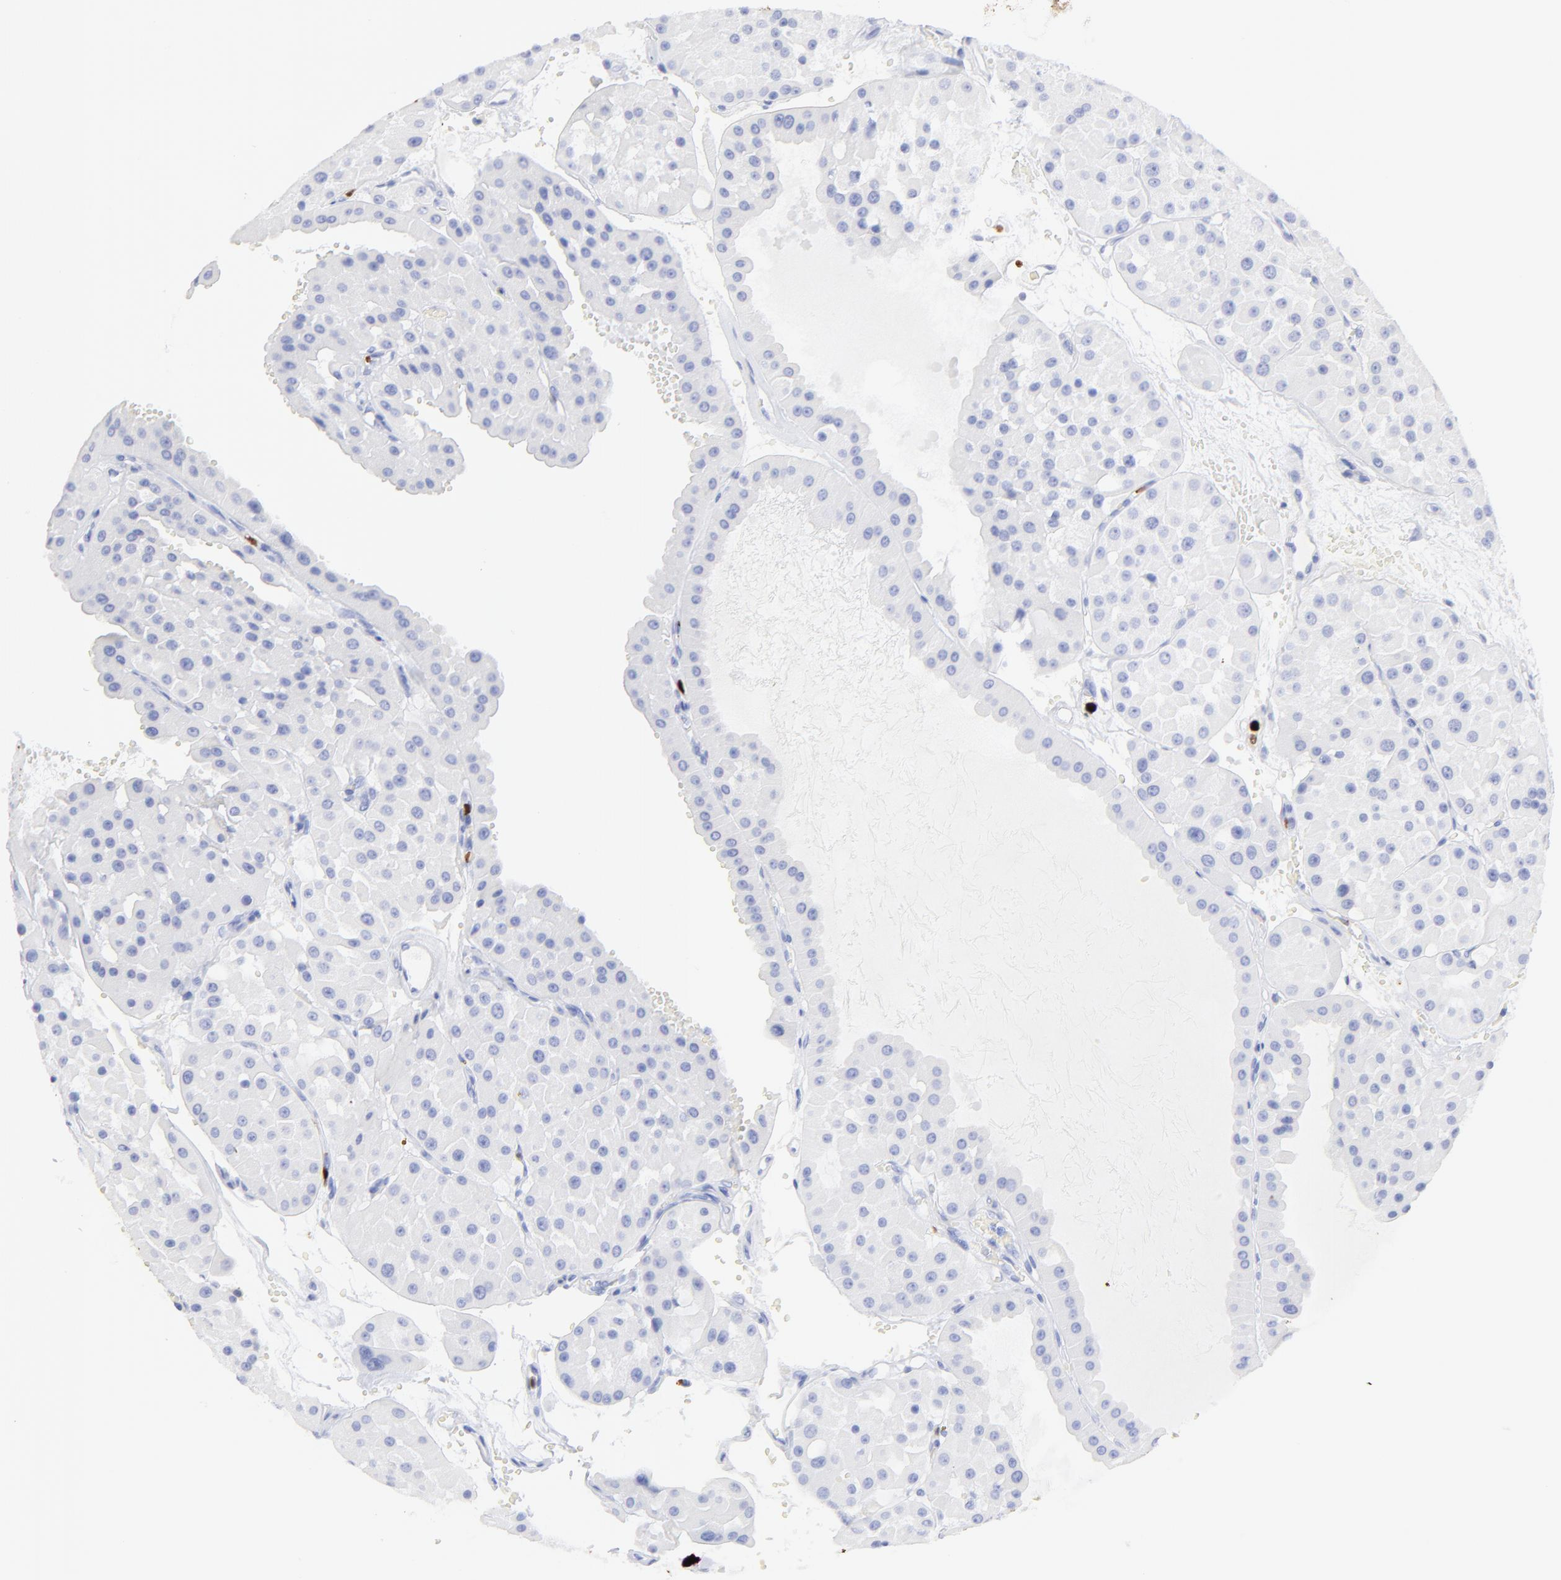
{"staining": {"intensity": "negative", "quantity": "none", "location": "none"}, "tissue": "renal cancer", "cell_type": "Tumor cells", "image_type": "cancer", "snomed": [{"axis": "morphology", "description": "Adenocarcinoma, uncertain malignant potential"}, {"axis": "topography", "description": "Kidney"}], "caption": "High power microscopy micrograph of an immunohistochemistry image of renal adenocarcinoma,  uncertain malignant potential, revealing no significant staining in tumor cells.", "gene": "S100A12", "patient": {"sex": "male", "age": 63}}